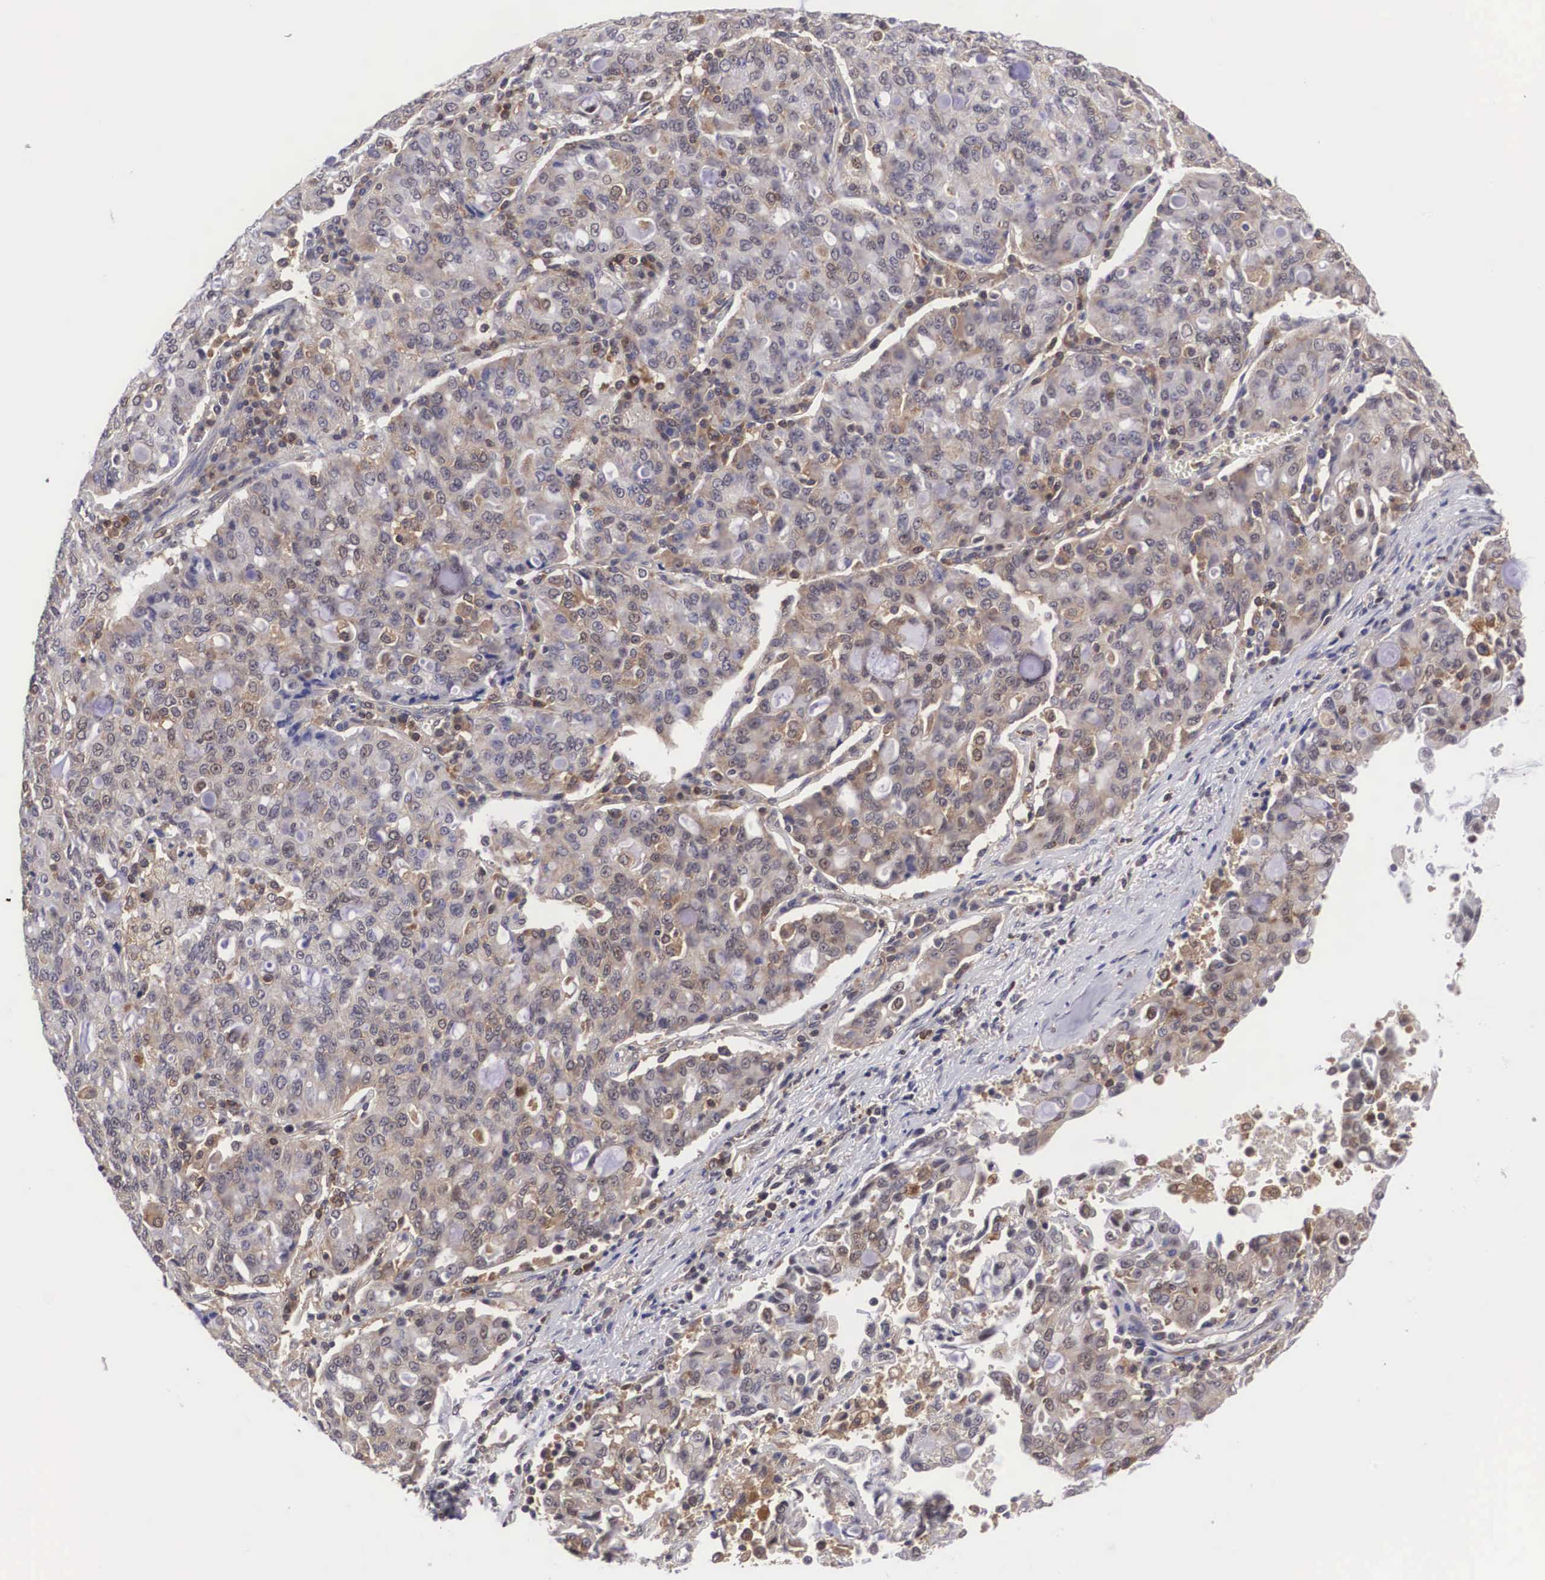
{"staining": {"intensity": "weak", "quantity": "25%-75%", "location": "cytoplasmic/membranous,nuclear"}, "tissue": "lung cancer", "cell_type": "Tumor cells", "image_type": "cancer", "snomed": [{"axis": "morphology", "description": "Adenocarcinoma, NOS"}, {"axis": "topography", "description": "Lung"}], "caption": "A high-resolution histopathology image shows immunohistochemistry (IHC) staining of lung adenocarcinoma, which exhibits weak cytoplasmic/membranous and nuclear expression in about 25%-75% of tumor cells.", "gene": "ADSL", "patient": {"sex": "female", "age": 44}}